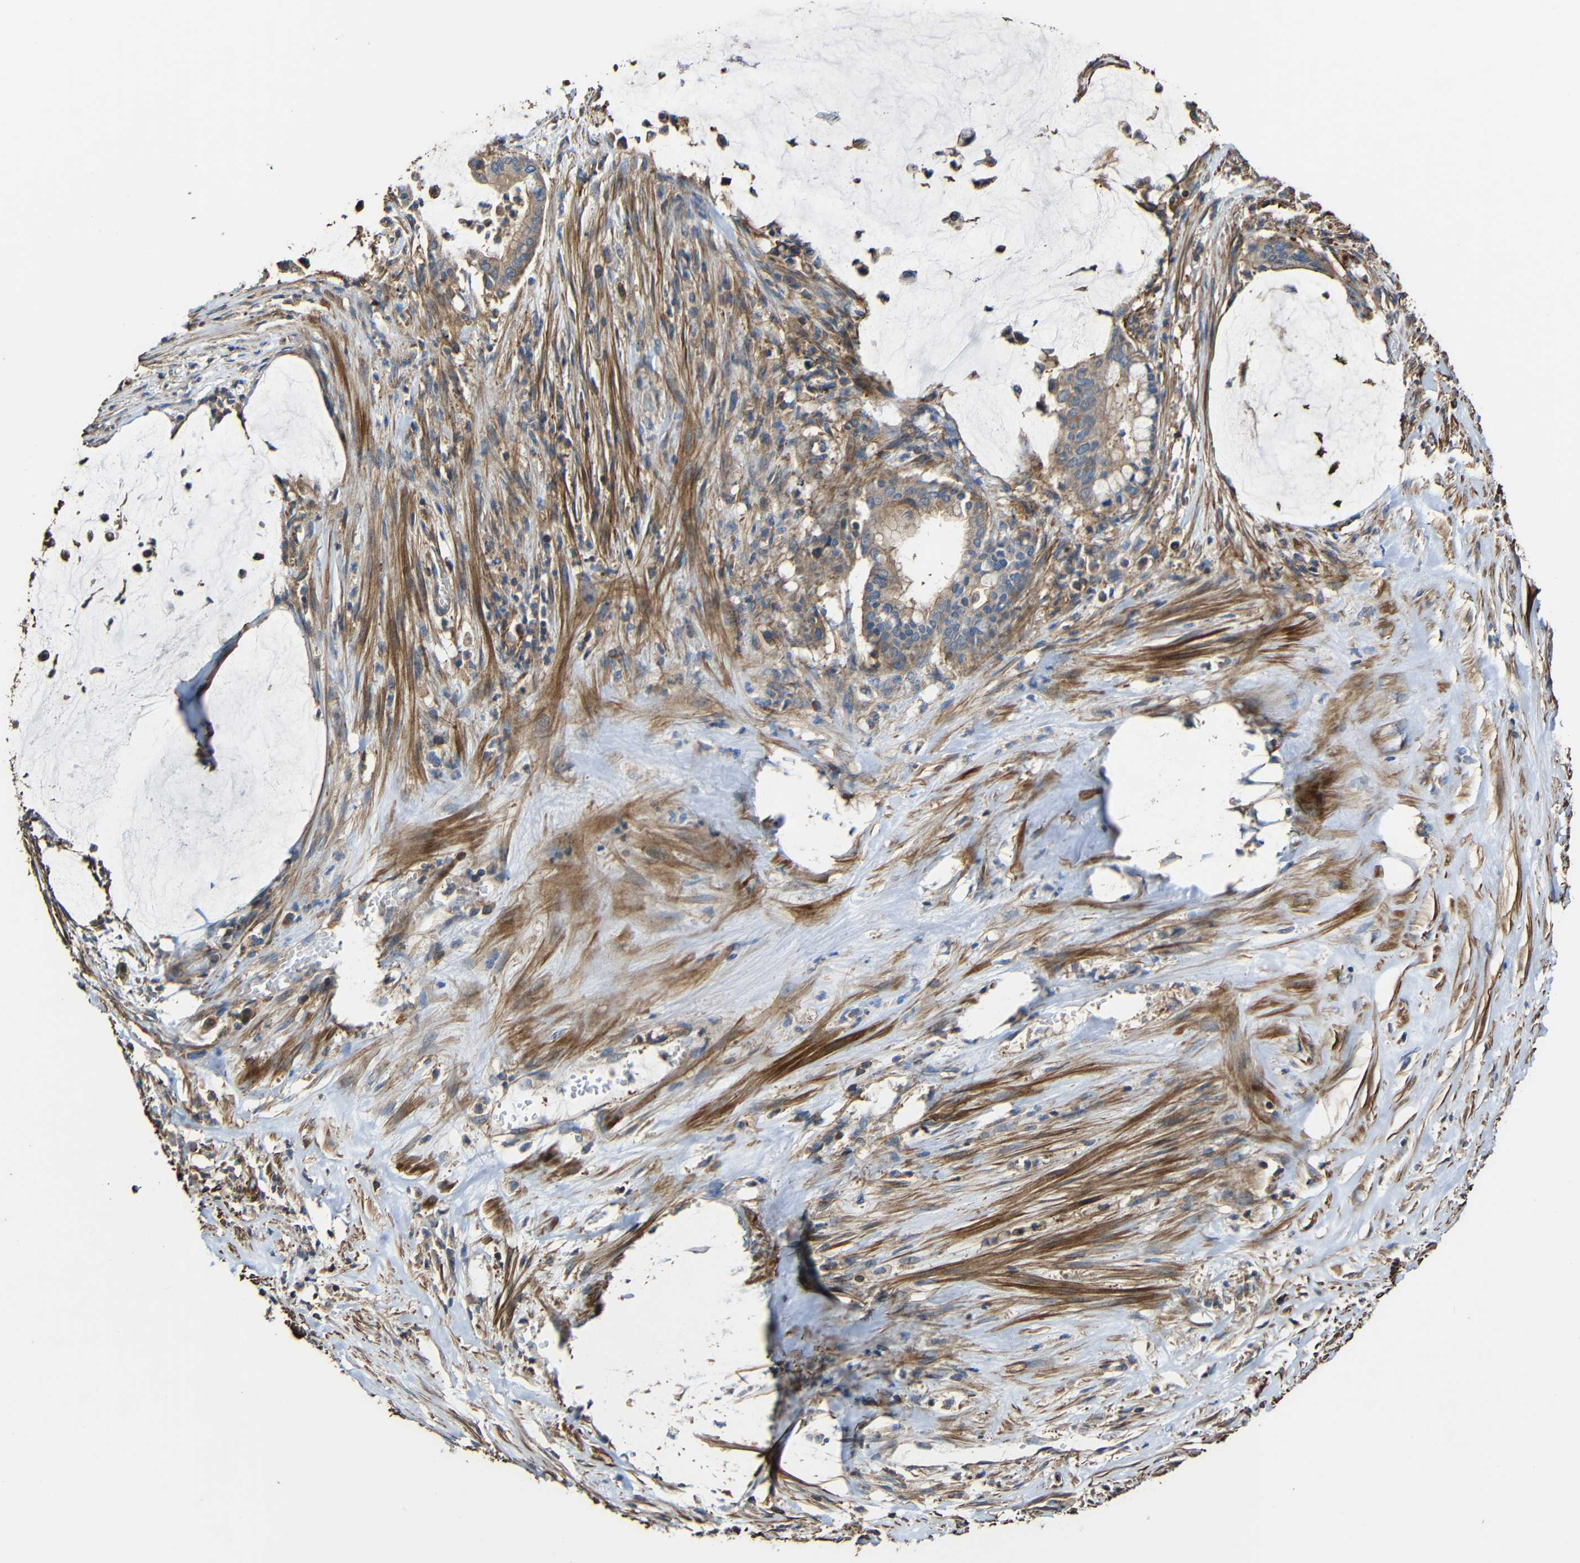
{"staining": {"intensity": "weak", "quantity": ">75%", "location": "cytoplasmic/membranous"}, "tissue": "pancreatic cancer", "cell_type": "Tumor cells", "image_type": "cancer", "snomed": [{"axis": "morphology", "description": "Adenocarcinoma, NOS"}, {"axis": "topography", "description": "Pancreas"}], "caption": "Protein staining of adenocarcinoma (pancreatic) tissue reveals weak cytoplasmic/membranous positivity in approximately >75% of tumor cells.", "gene": "RHOT2", "patient": {"sex": "male", "age": 41}}